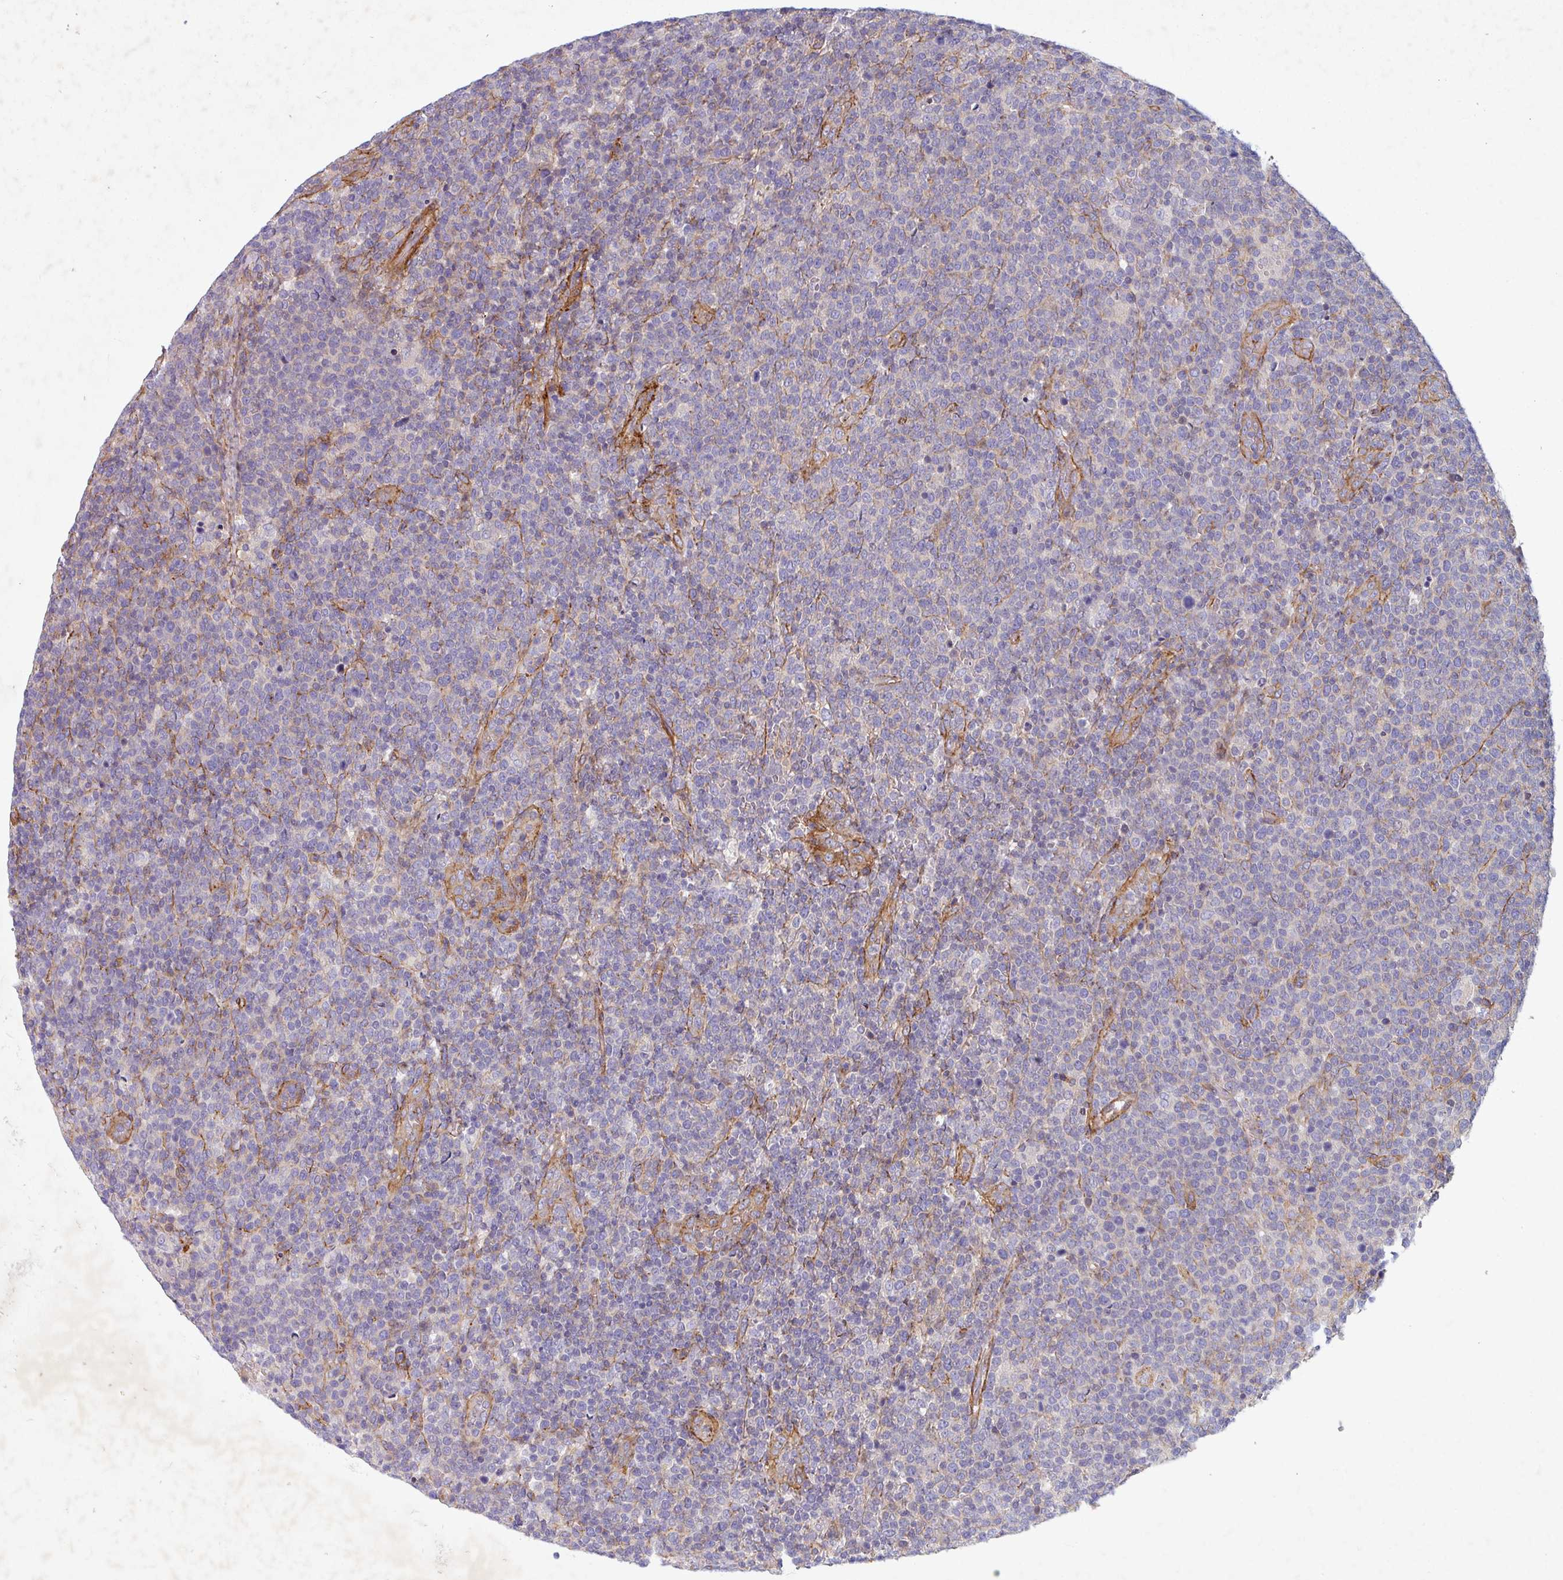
{"staining": {"intensity": "negative", "quantity": "none", "location": "none"}, "tissue": "lymphoma", "cell_type": "Tumor cells", "image_type": "cancer", "snomed": [{"axis": "morphology", "description": "Malignant lymphoma, non-Hodgkin's type, High grade"}, {"axis": "topography", "description": "Lymph node"}], "caption": "An IHC micrograph of lymphoma is shown. There is no staining in tumor cells of lymphoma.", "gene": "ATP2C2", "patient": {"sex": "male", "age": 61}}